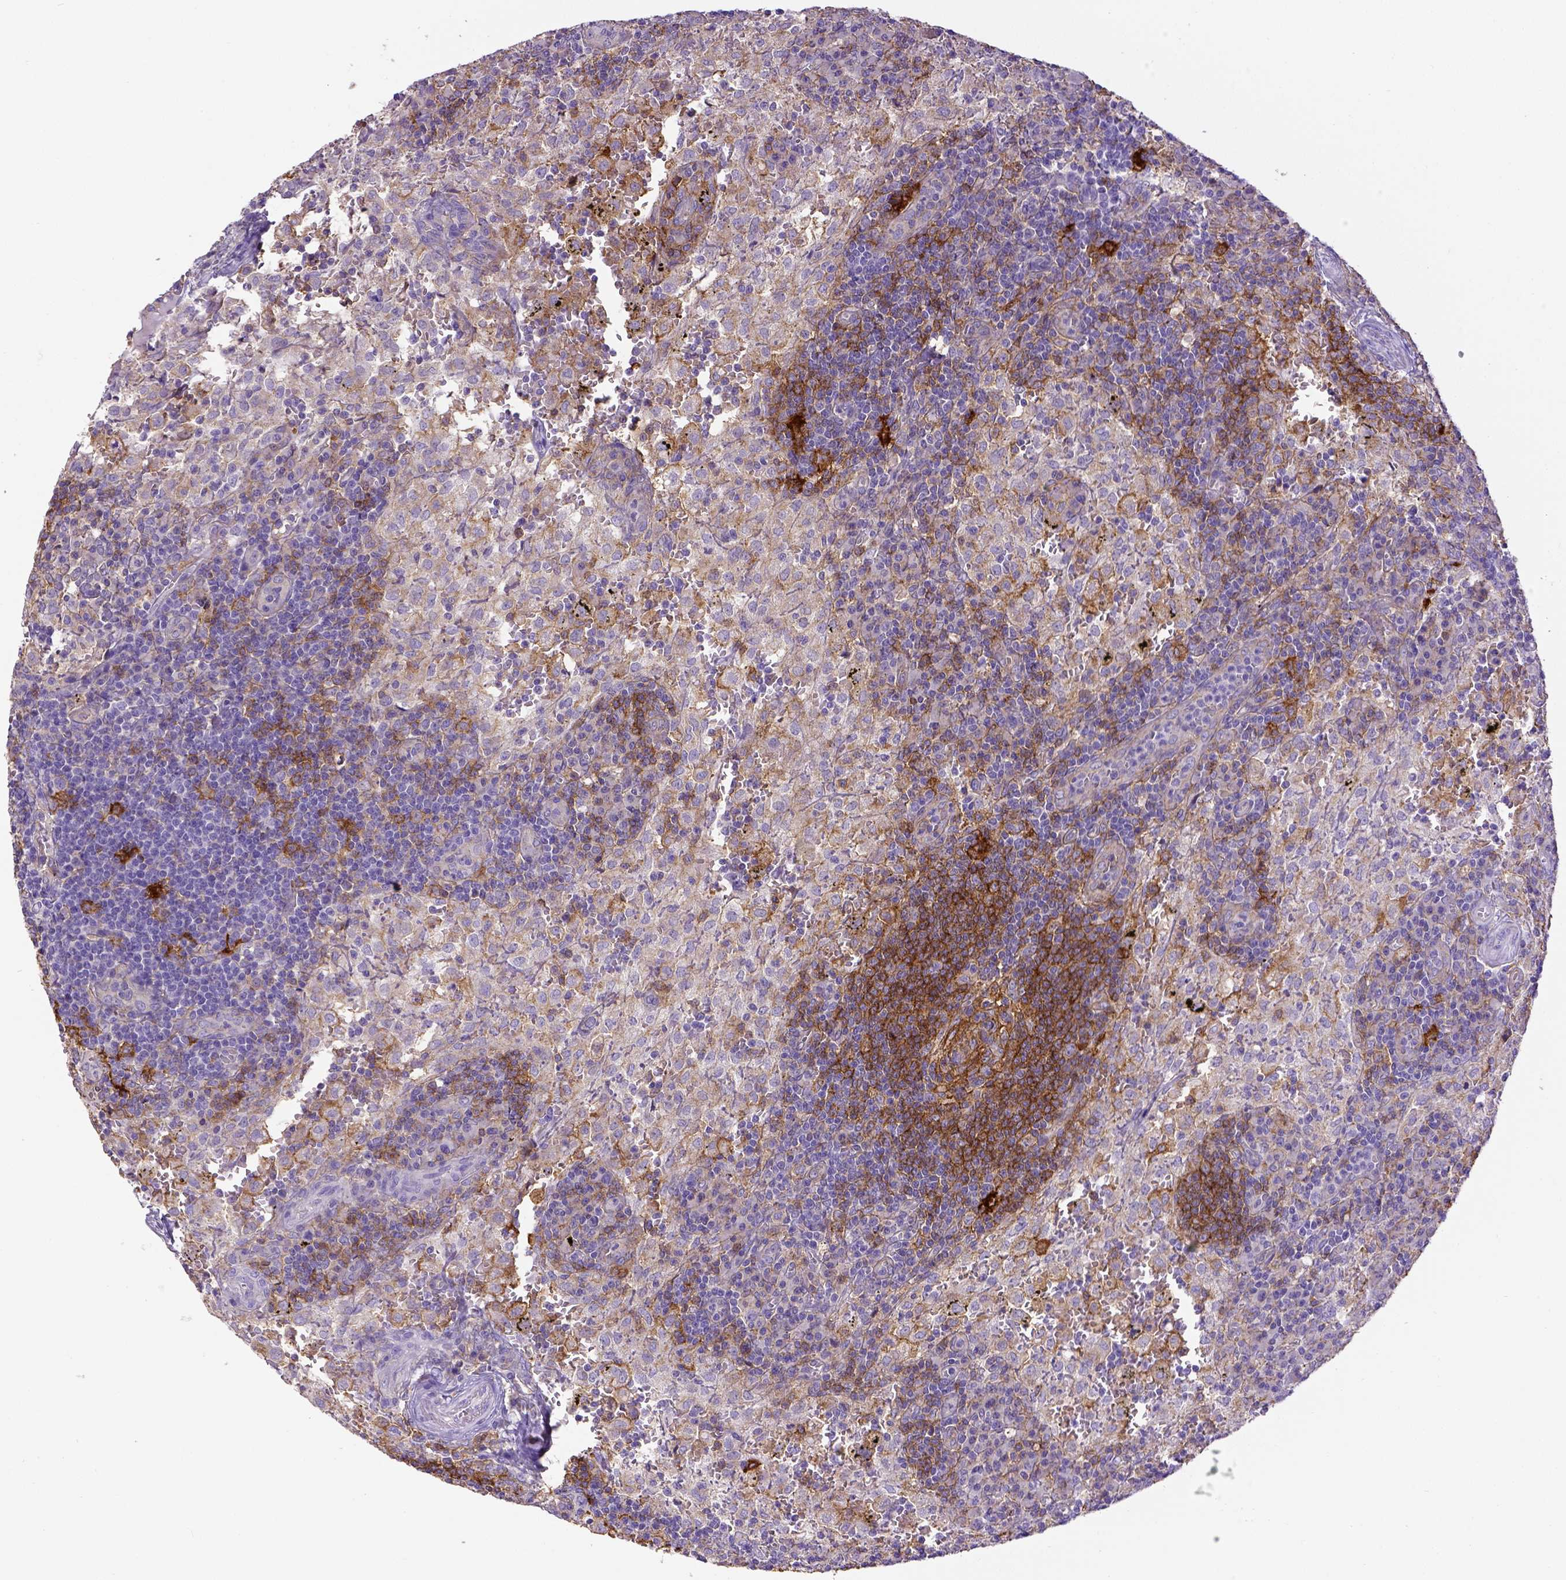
{"staining": {"intensity": "strong", "quantity": "25%-75%", "location": "cytoplasmic/membranous"}, "tissue": "lymph node", "cell_type": "Germinal center cells", "image_type": "normal", "snomed": [{"axis": "morphology", "description": "Normal tissue, NOS"}, {"axis": "topography", "description": "Lymph node"}], "caption": "Immunohistochemistry (IHC) histopathology image of unremarkable lymph node: human lymph node stained using immunohistochemistry shows high levels of strong protein expression localized specifically in the cytoplasmic/membranous of germinal center cells, appearing as a cytoplasmic/membranous brown color.", "gene": "CD40", "patient": {"sex": "male", "age": 62}}